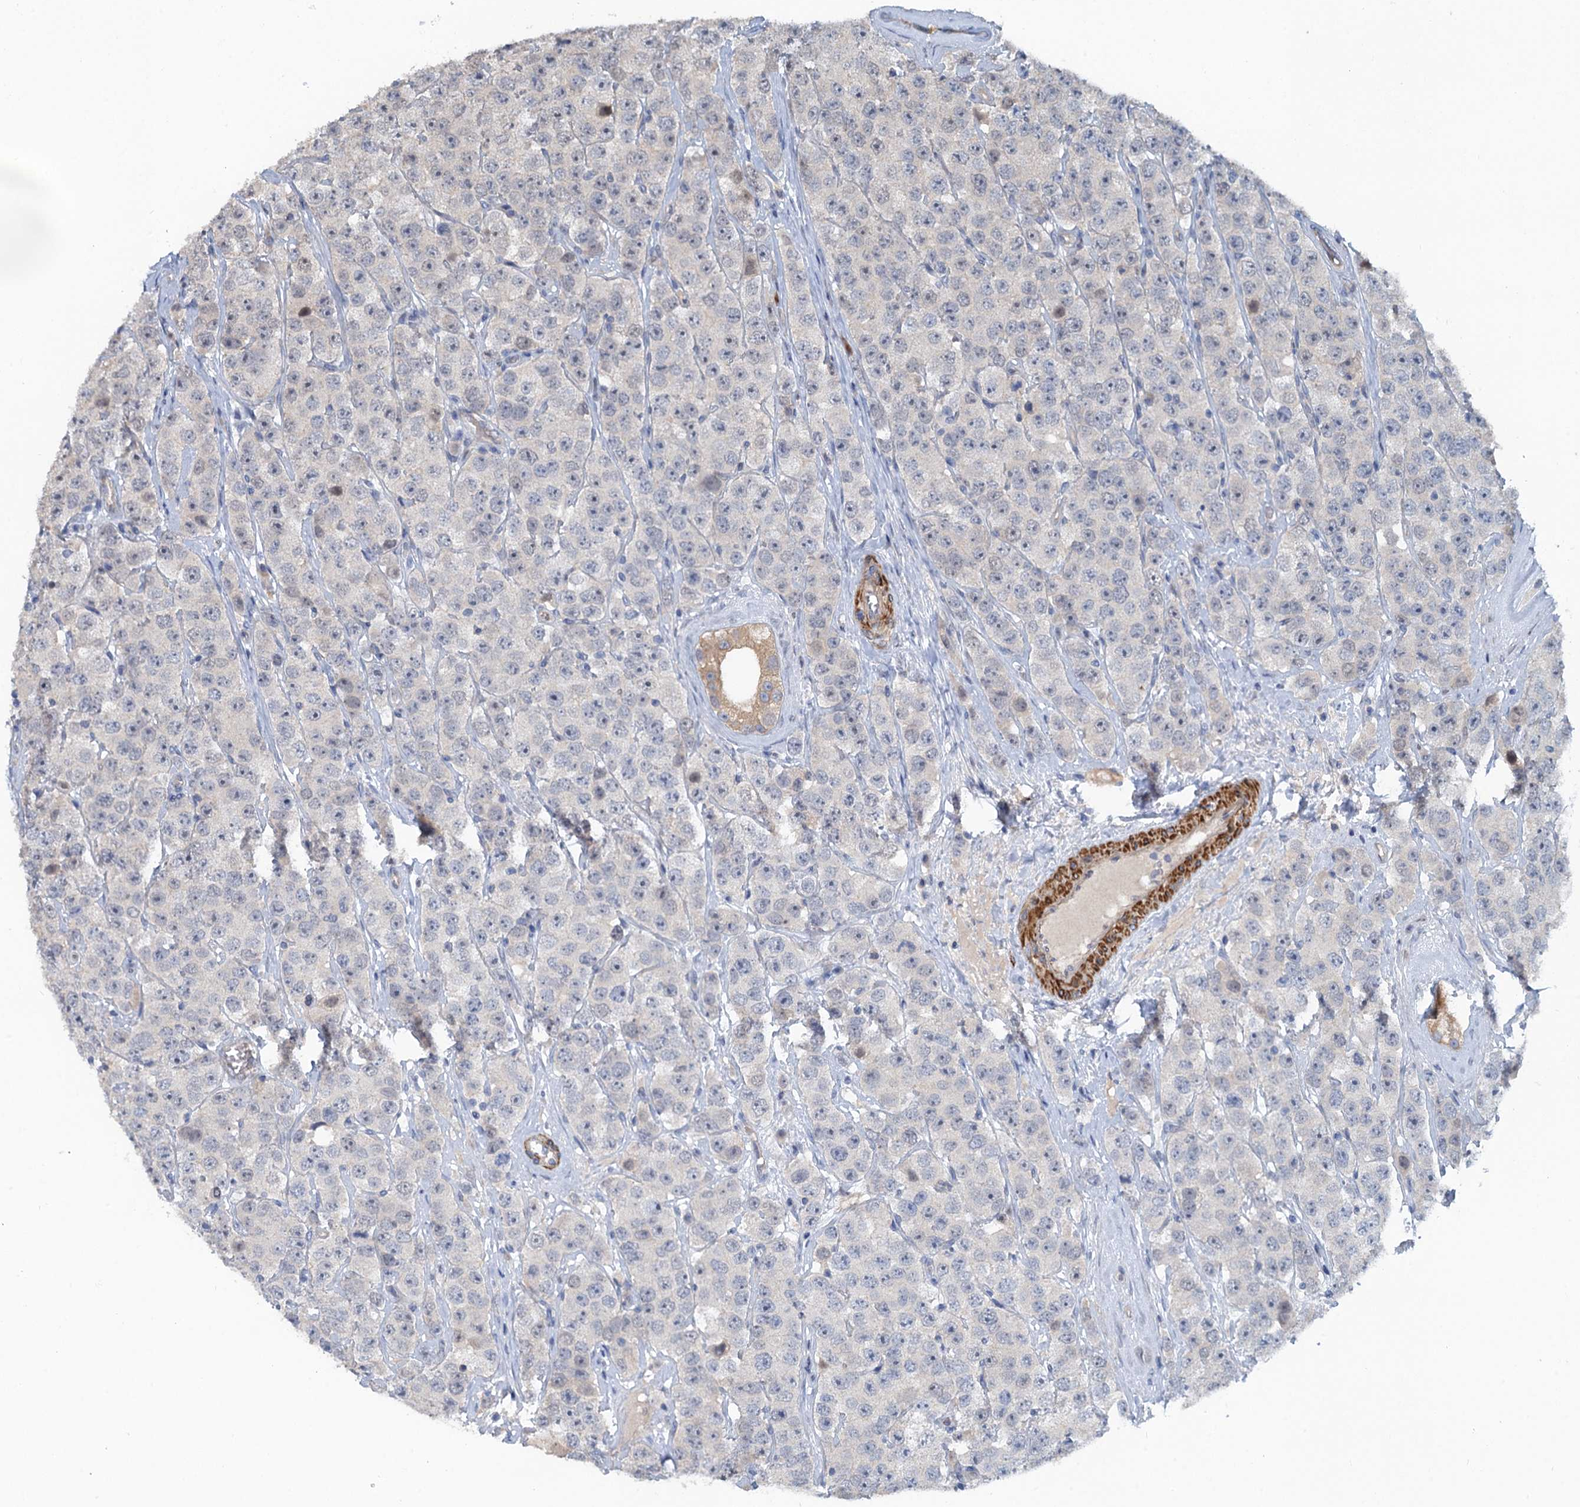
{"staining": {"intensity": "negative", "quantity": "none", "location": "none"}, "tissue": "testis cancer", "cell_type": "Tumor cells", "image_type": "cancer", "snomed": [{"axis": "morphology", "description": "Seminoma, NOS"}, {"axis": "topography", "description": "Testis"}], "caption": "This is an immunohistochemistry micrograph of testis cancer (seminoma). There is no expression in tumor cells.", "gene": "MYO16", "patient": {"sex": "male", "age": 28}}